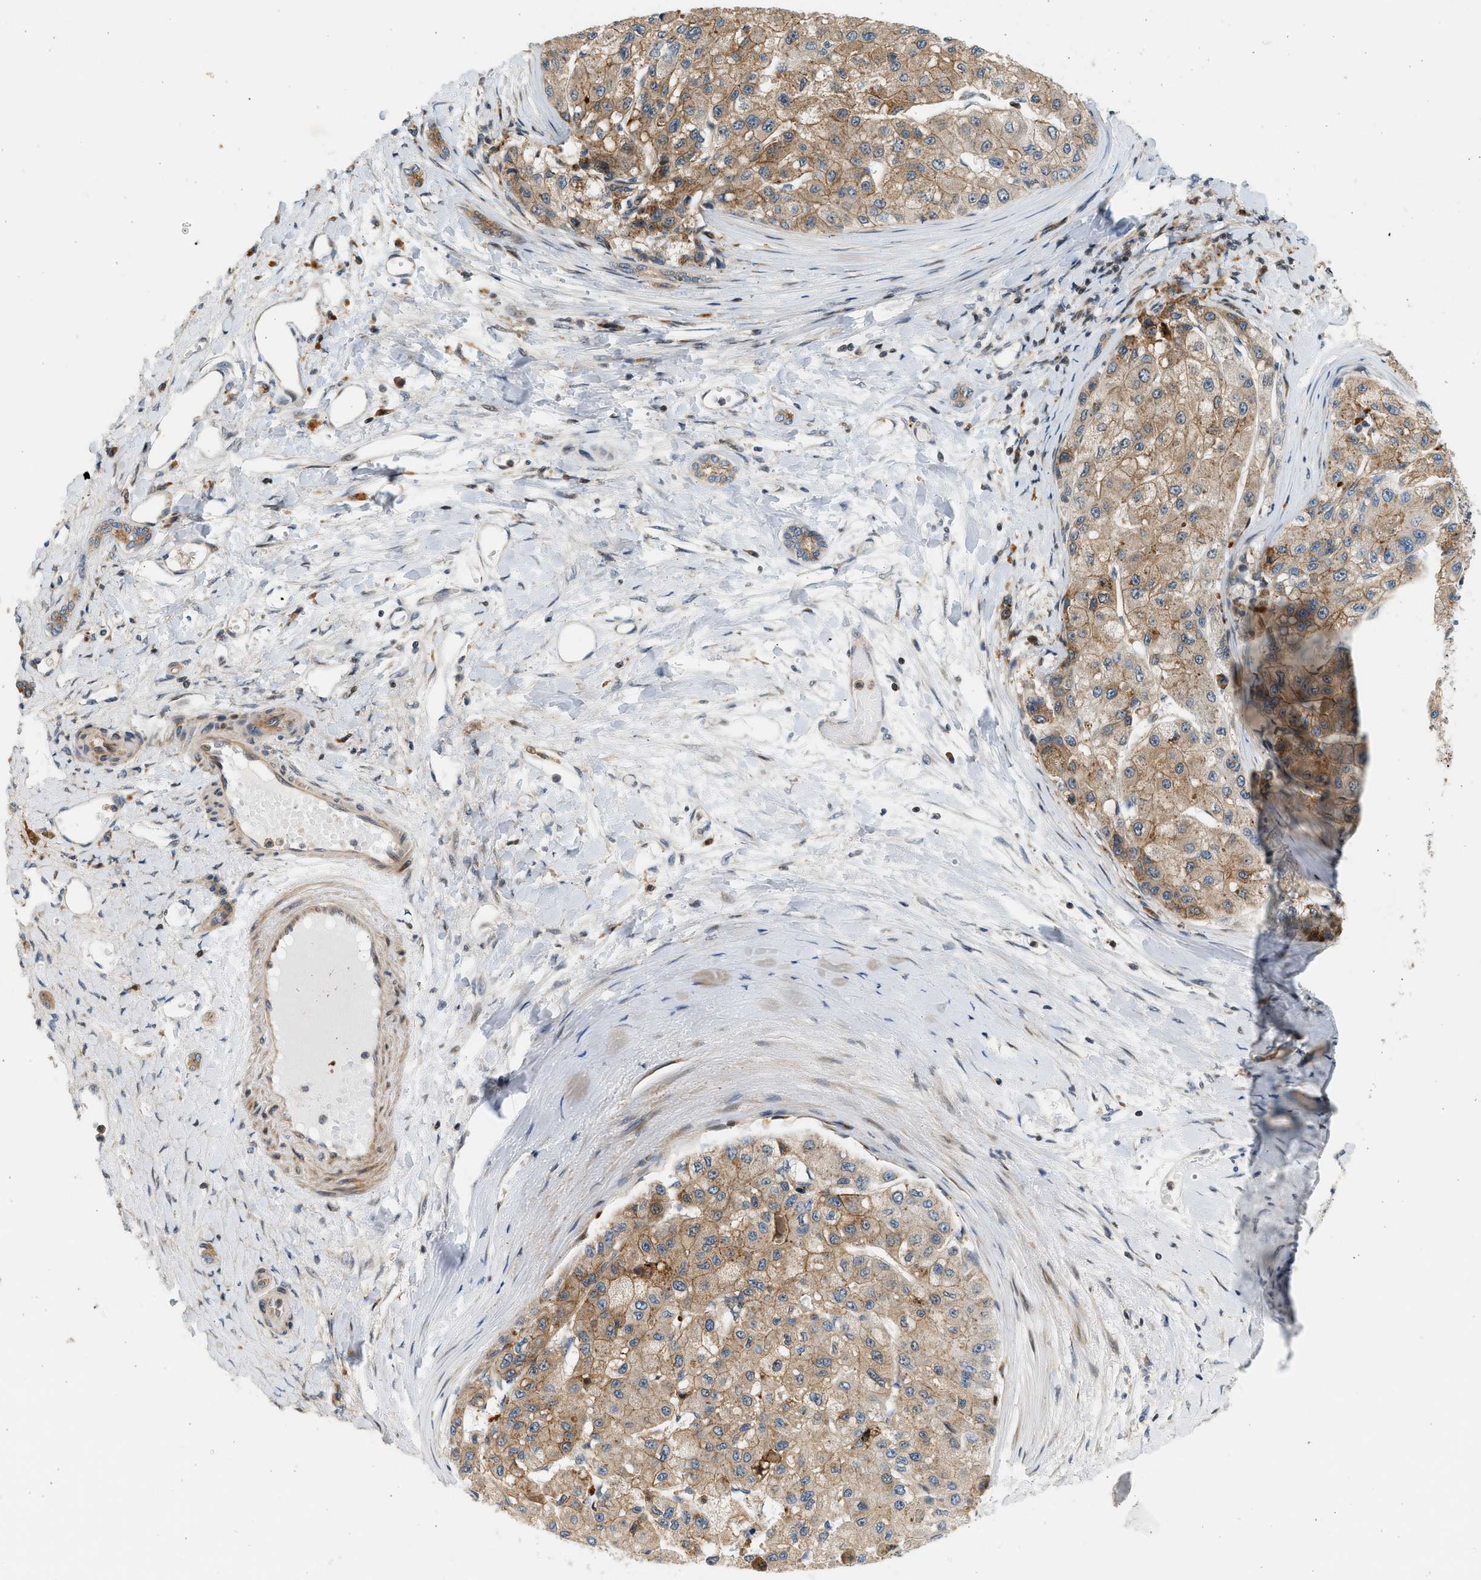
{"staining": {"intensity": "moderate", "quantity": ">75%", "location": "cytoplasmic/membranous"}, "tissue": "liver cancer", "cell_type": "Tumor cells", "image_type": "cancer", "snomed": [{"axis": "morphology", "description": "Carcinoma, Hepatocellular, NOS"}, {"axis": "topography", "description": "Liver"}], "caption": "Liver cancer stained with a protein marker displays moderate staining in tumor cells.", "gene": "NRSN2", "patient": {"sex": "male", "age": 80}}